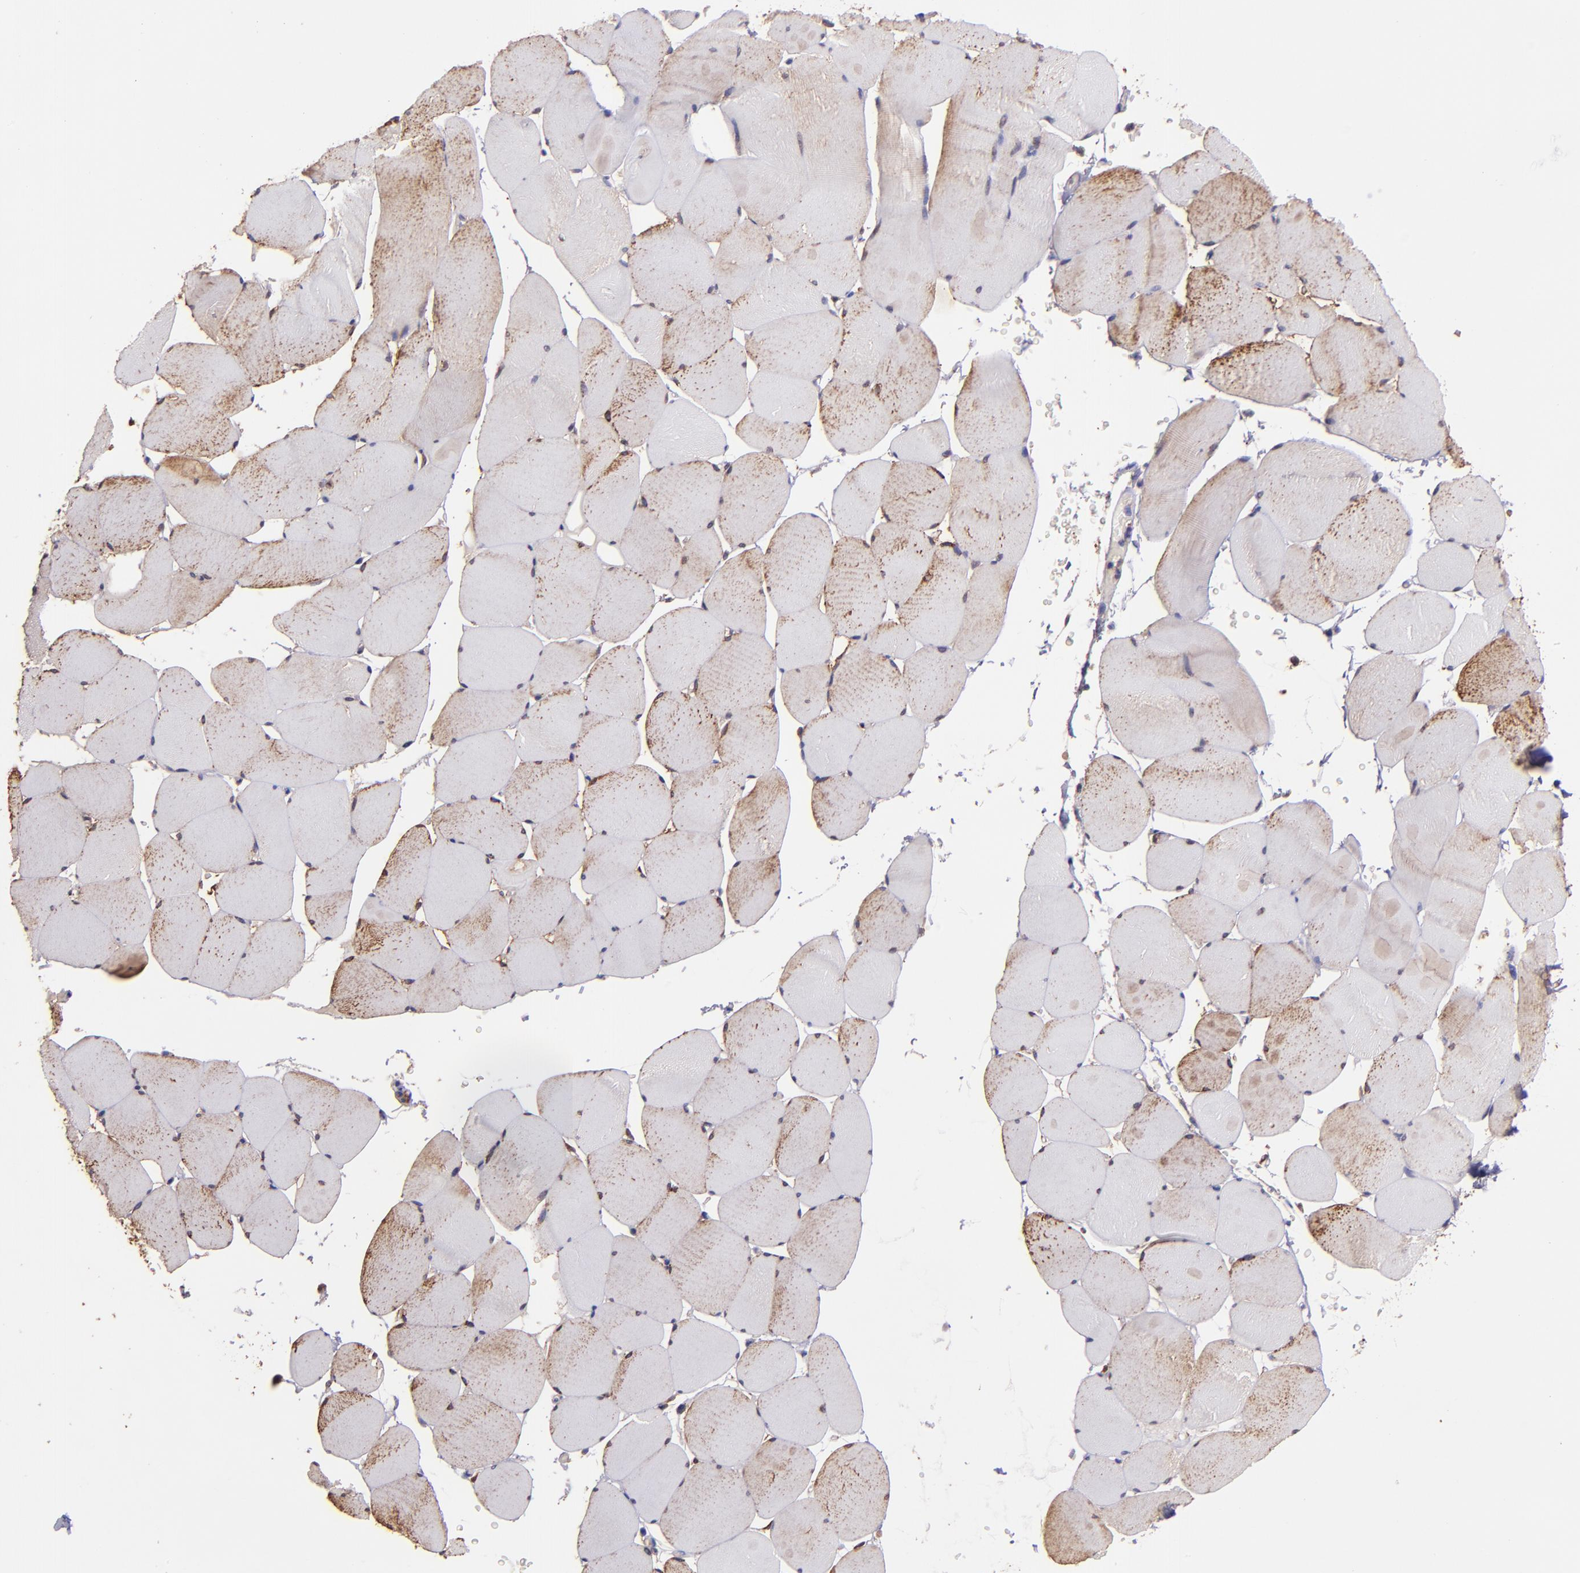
{"staining": {"intensity": "weak", "quantity": "25%-75%", "location": "cytoplasmic/membranous"}, "tissue": "skeletal muscle", "cell_type": "Myocytes", "image_type": "normal", "snomed": [{"axis": "morphology", "description": "Normal tissue, NOS"}, {"axis": "topography", "description": "Skeletal muscle"}], "caption": "Immunohistochemistry (DAB) staining of benign skeletal muscle shows weak cytoplasmic/membranous protein staining in approximately 25%-75% of myocytes.", "gene": "WASH6P", "patient": {"sex": "male", "age": 62}}